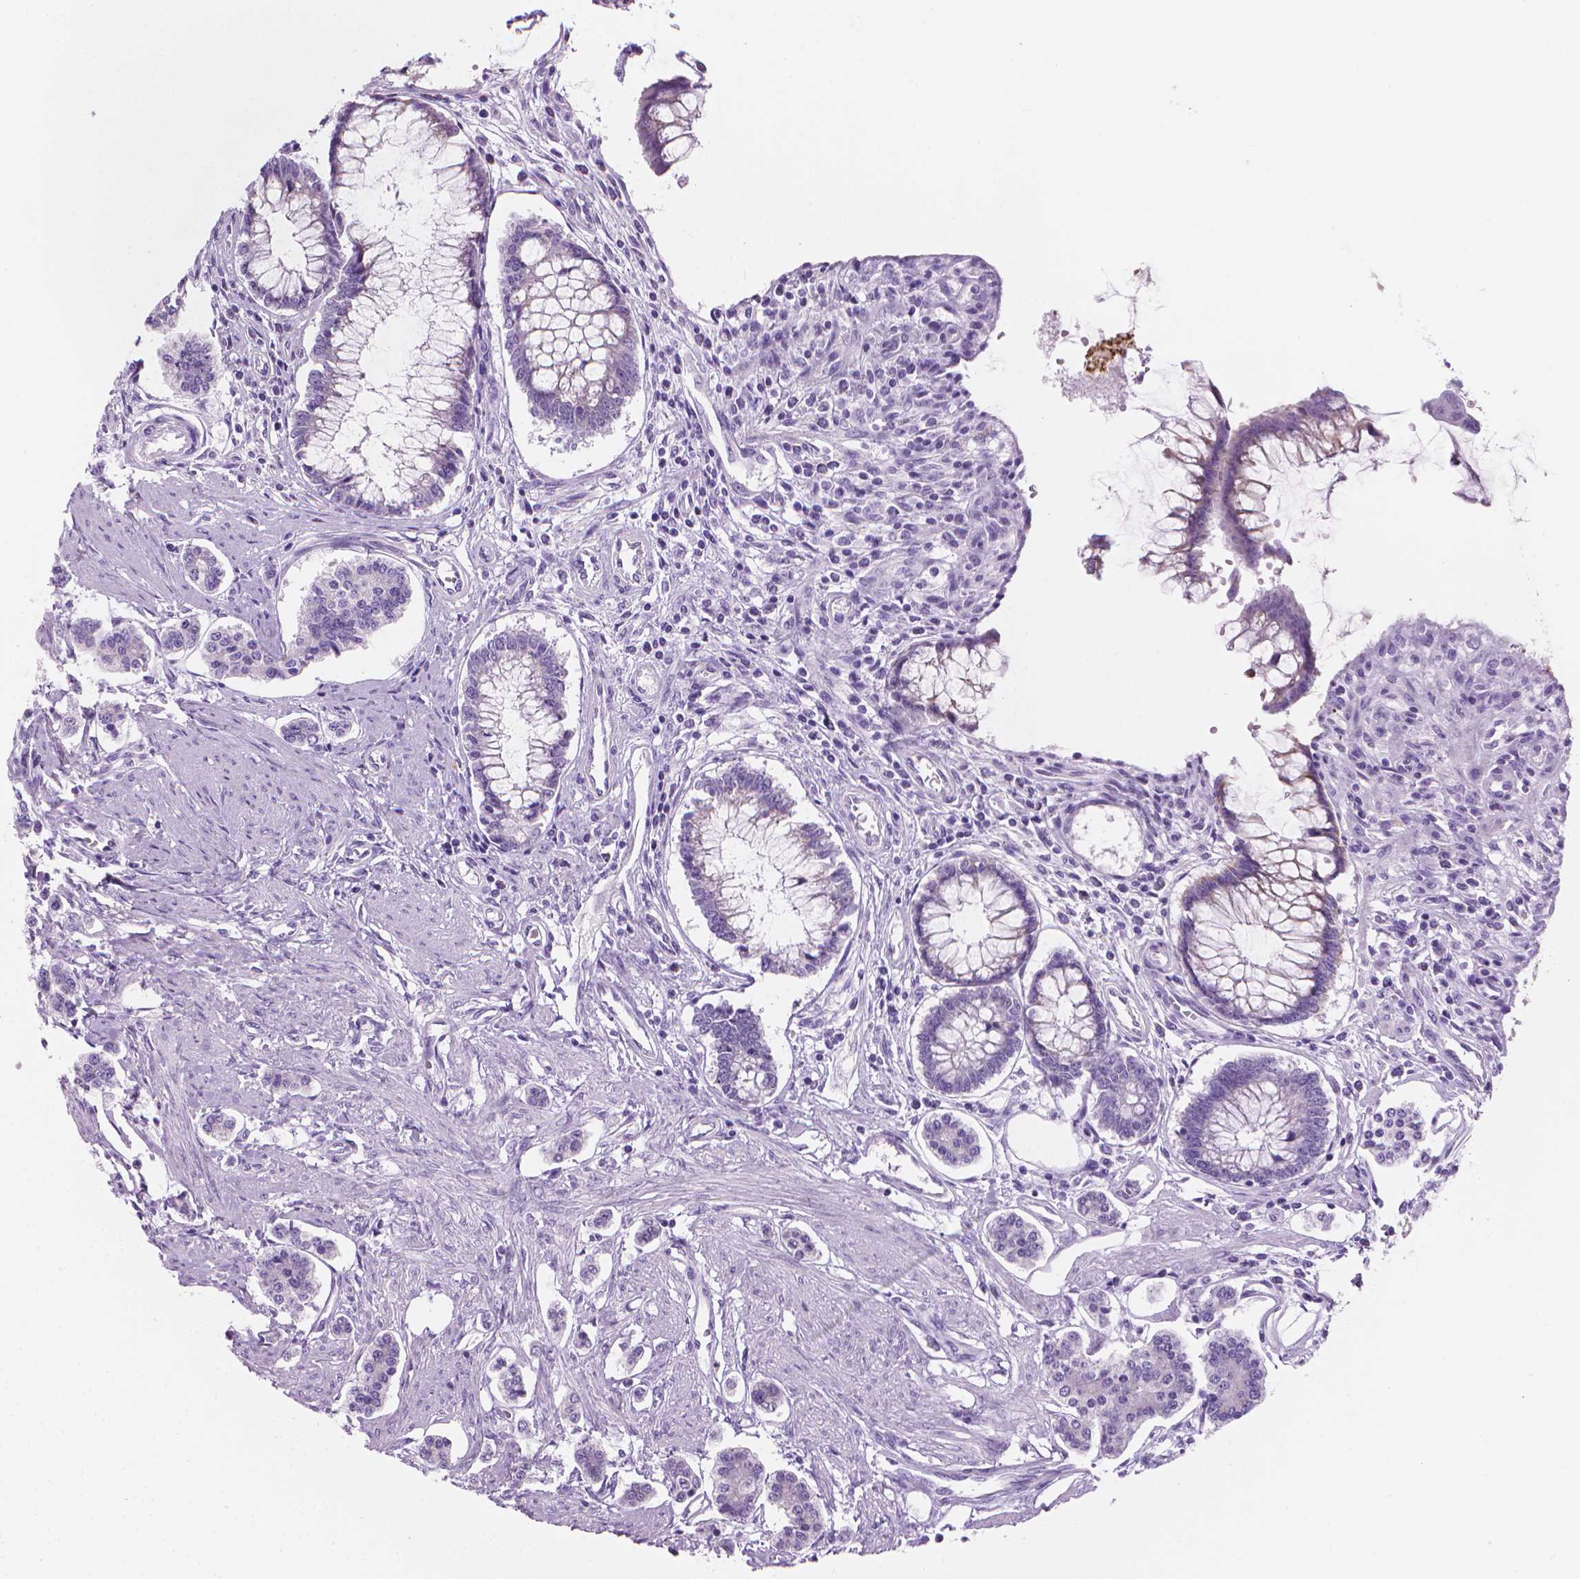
{"staining": {"intensity": "negative", "quantity": "none", "location": "none"}, "tissue": "carcinoid", "cell_type": "Tumor cells", "image_type": "cancer", "snomed": [{"axis": "morphology", "description": "Carcinoid, malignant, NOS"}, {"axis": "topography", "description": "Small intestine"}], "caption": "A high-resolution micrograph shows IHC staining of carcinoid, which shows no significant staining in tumor cells.", "gene": "TTC29", "patient": {"sex": "female", "age": 65}}